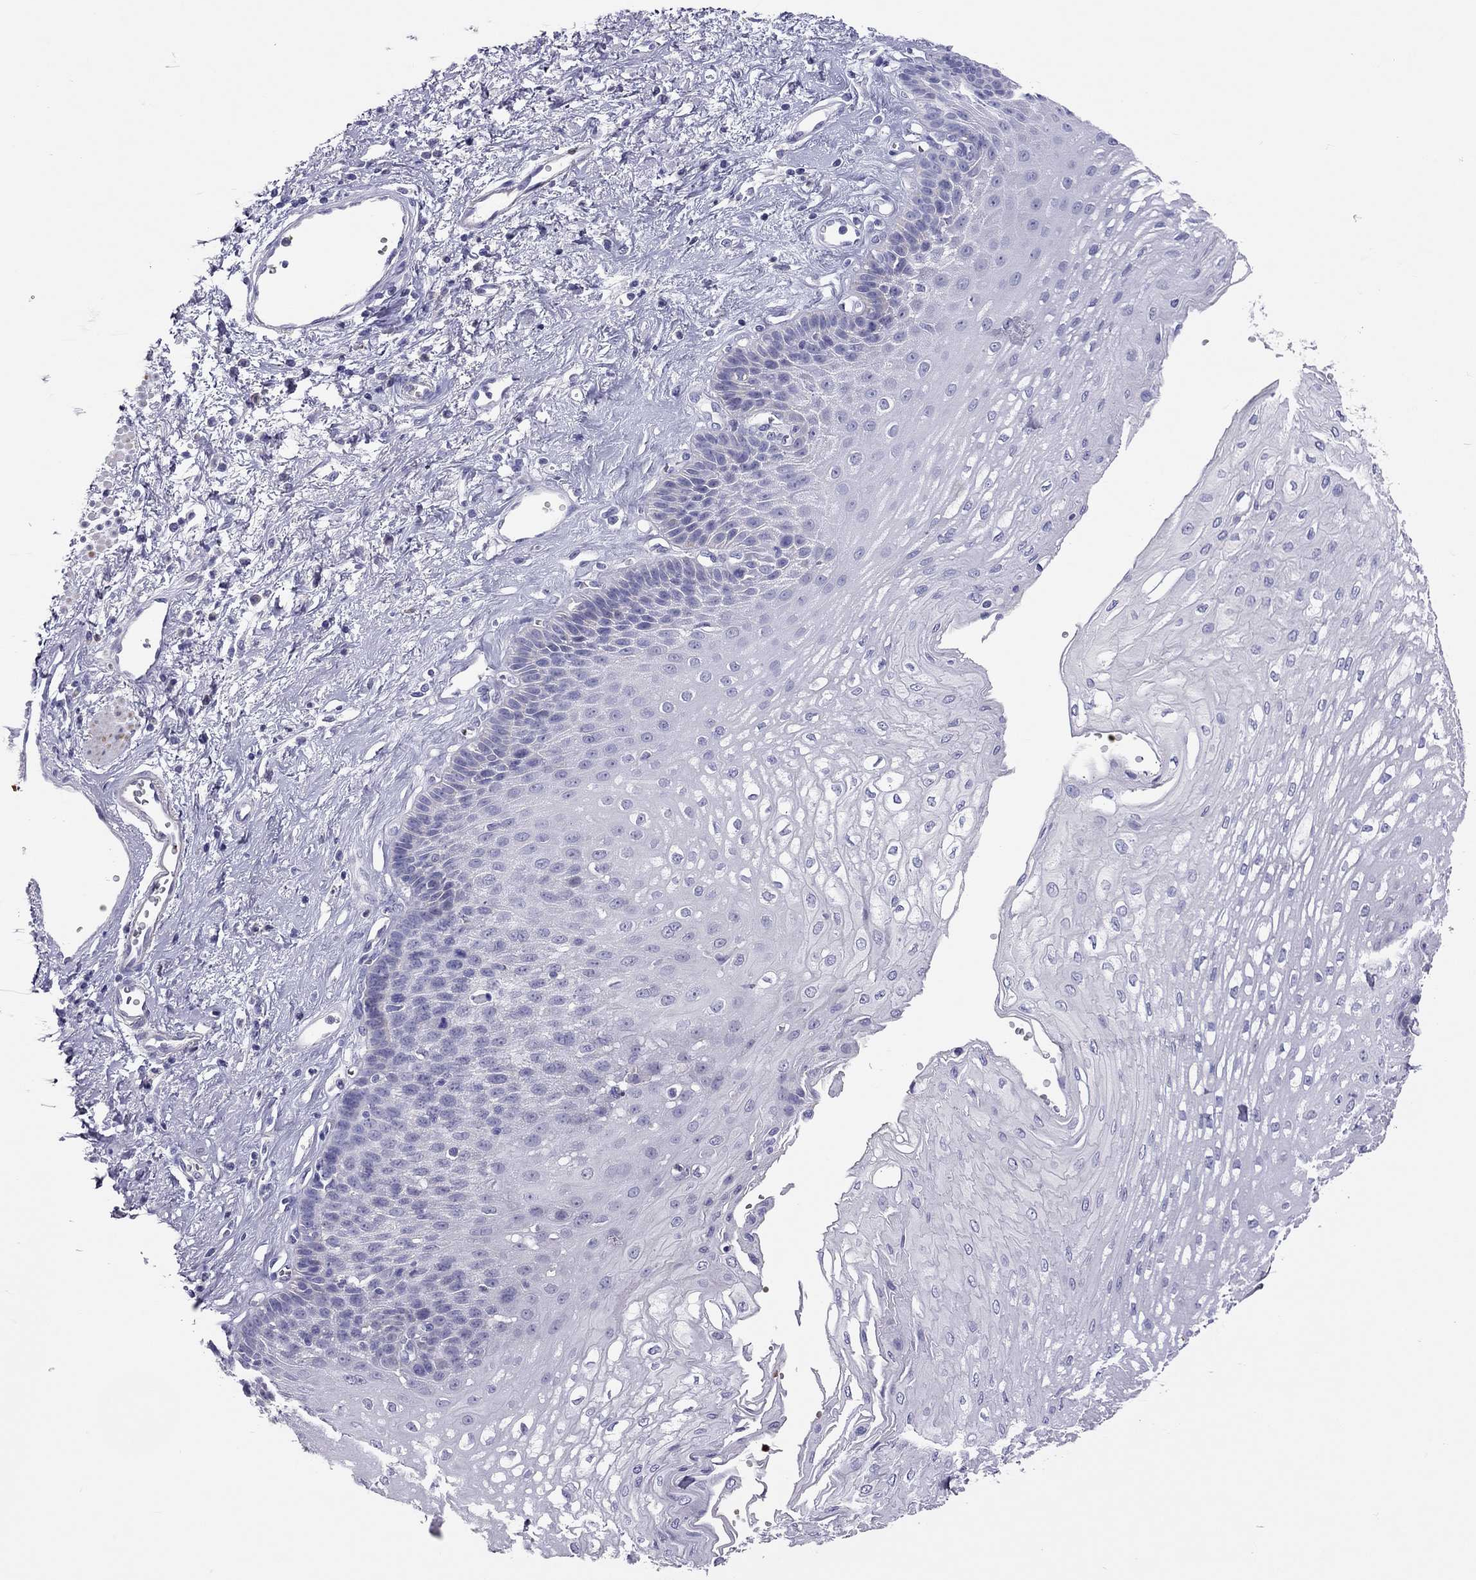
{"staining": {"intensity": "negative", "quantity": "none", "location": "none"}, "tissue": "esophagus", "cell_type": "Squamous epithelial cells", "image_type": "normal", "snomed": [{"axis": "morphology", "description": "Normal tissue, NOS"}, {"axis": "topography", "description": "Esophagus"}], "caption": "Immunohistochemical staining of unremarkable human esophagus demonstrates no significant staining in squamous epithelial cells.", "gene": "FRMD1", "patient": {"sex": "female", "age": 62}}